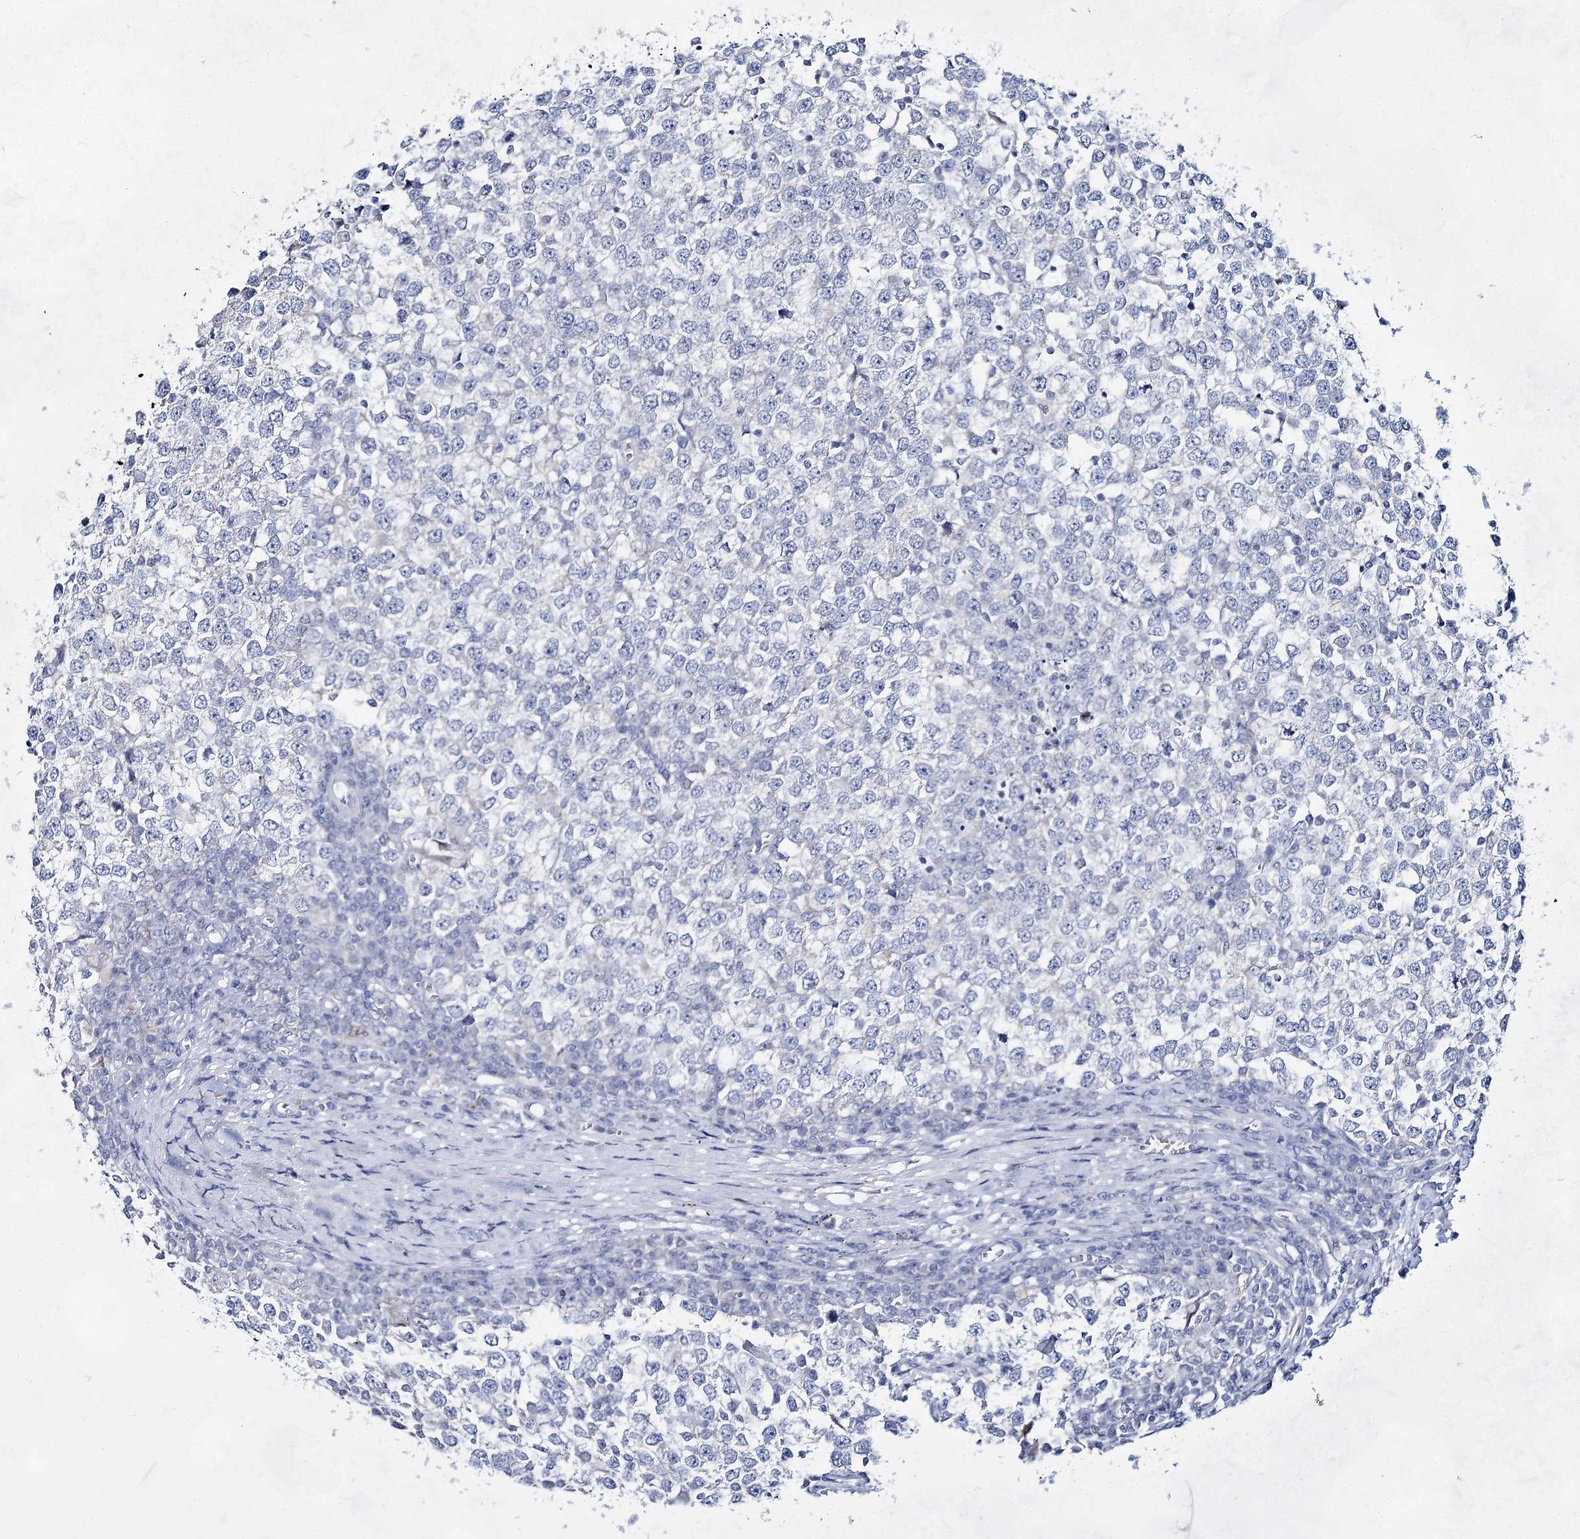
{"staining": {"intensity": "negative", "quantity": "none", "location": "none"}, "tissue": "testis cancer", "cell_type": "Tumor cells", "image_type": "cancer", "snomed": [{"axis": "morphology", "description": "Seminoma, NOS"}, {"axis": "topography", "description": "Testis"}], "caption": "This is an immunohistochemistry histopathology image of human testis cancer (seminoma). There is no positivity in tumor cells.", "gene": "BPHL", "patient": {"sex": "male", "age": 65}}